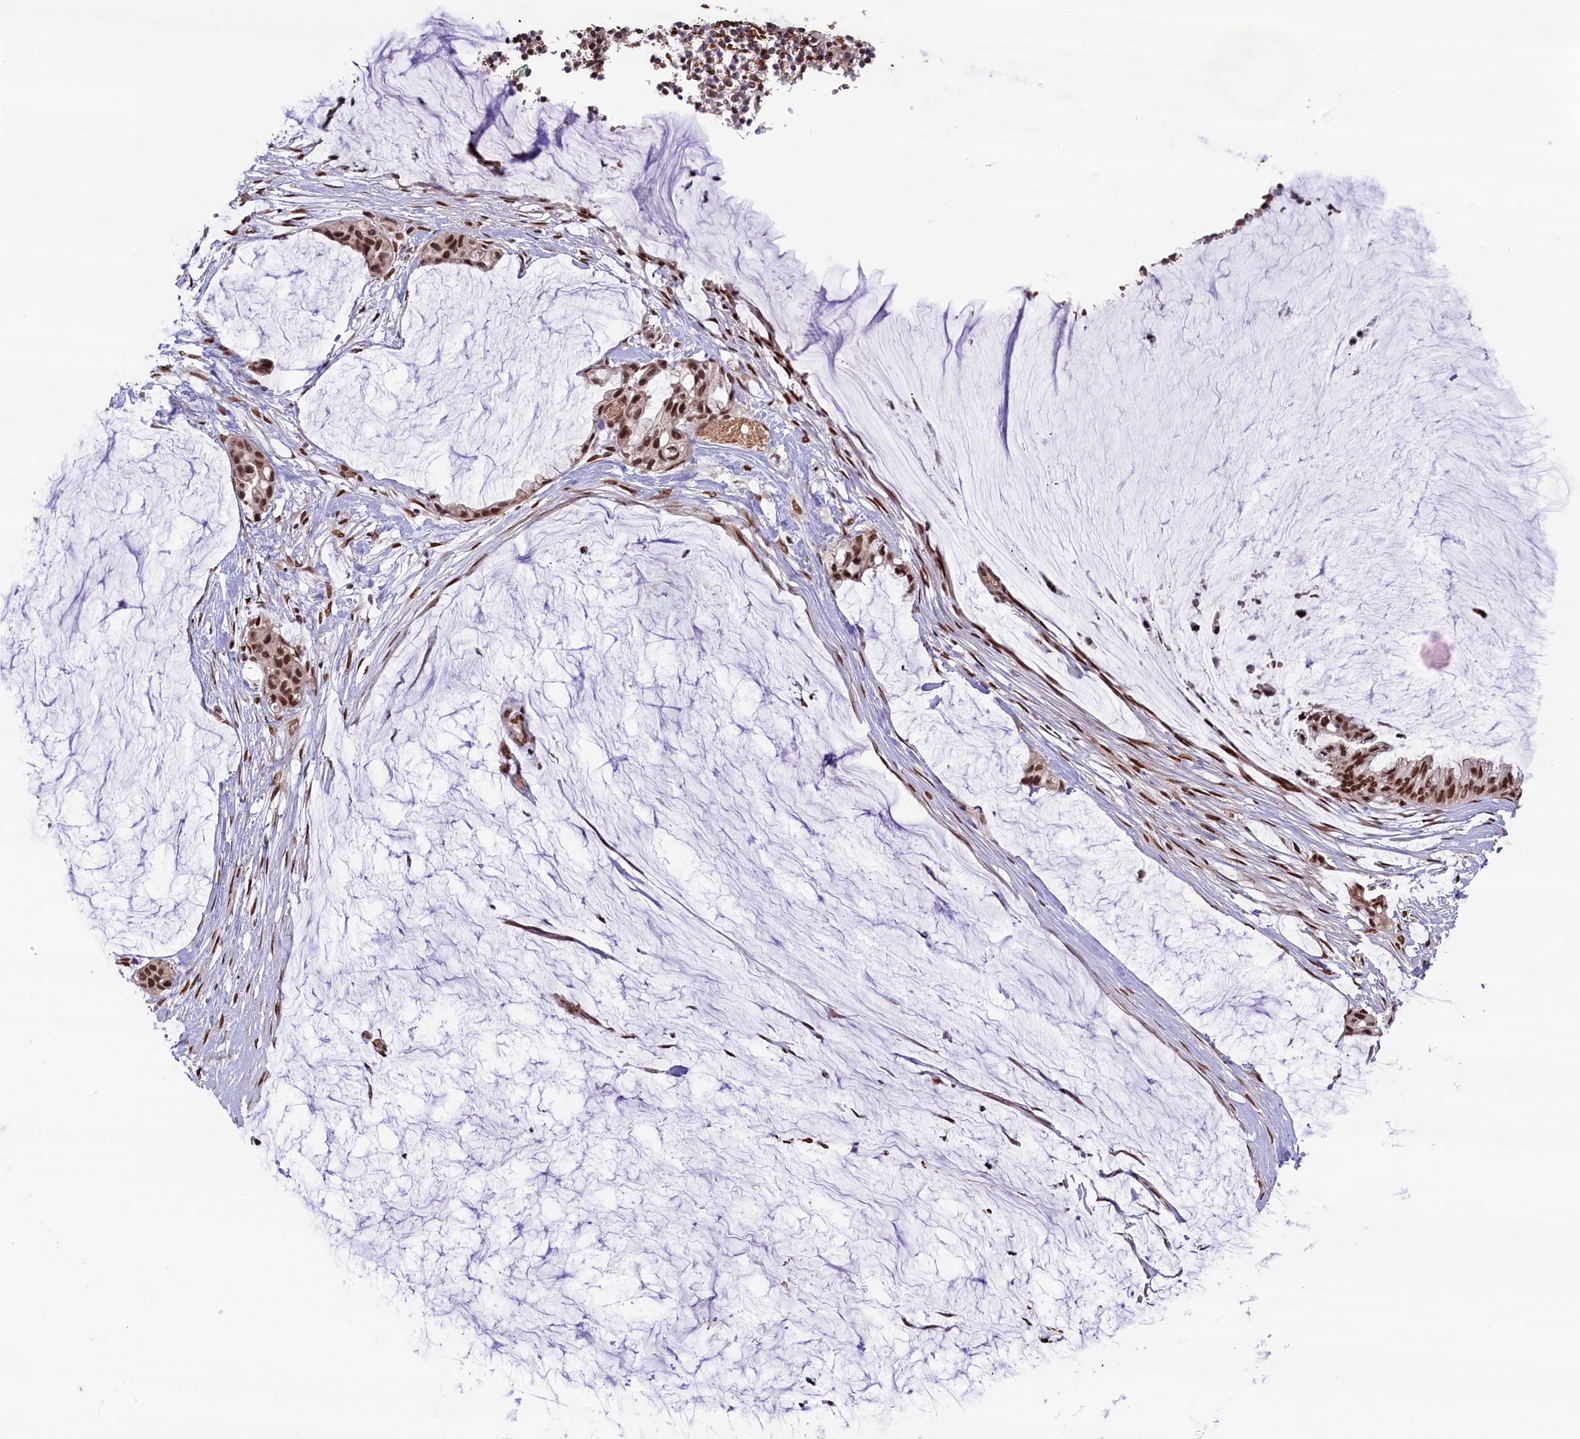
{"staining": {"intensity": "moderate", "quantity": ">75%", "location": "nuclear"}, "tissue": "ovarian cancer", "cell_type": "Tumor cells", "image_type": "cancer", "snomed": [{"axis": "morphology", "description": "Cystadenocarcinoma, mucinous, NOS"}, {"axis": "topography", "description": "Ovary"}], "caption": "A brown stain shows moderate nuclear positivity of a protein in human ovarian cancer (mucinous cystadenocarcinoma) tumor cells. Immunohistochemistry (ihc) stains the protein of interest in brown and the nuclei are stained blue.", "gene": "MPHOSPH8", "patient": {"sex": "female", "age": 39}}